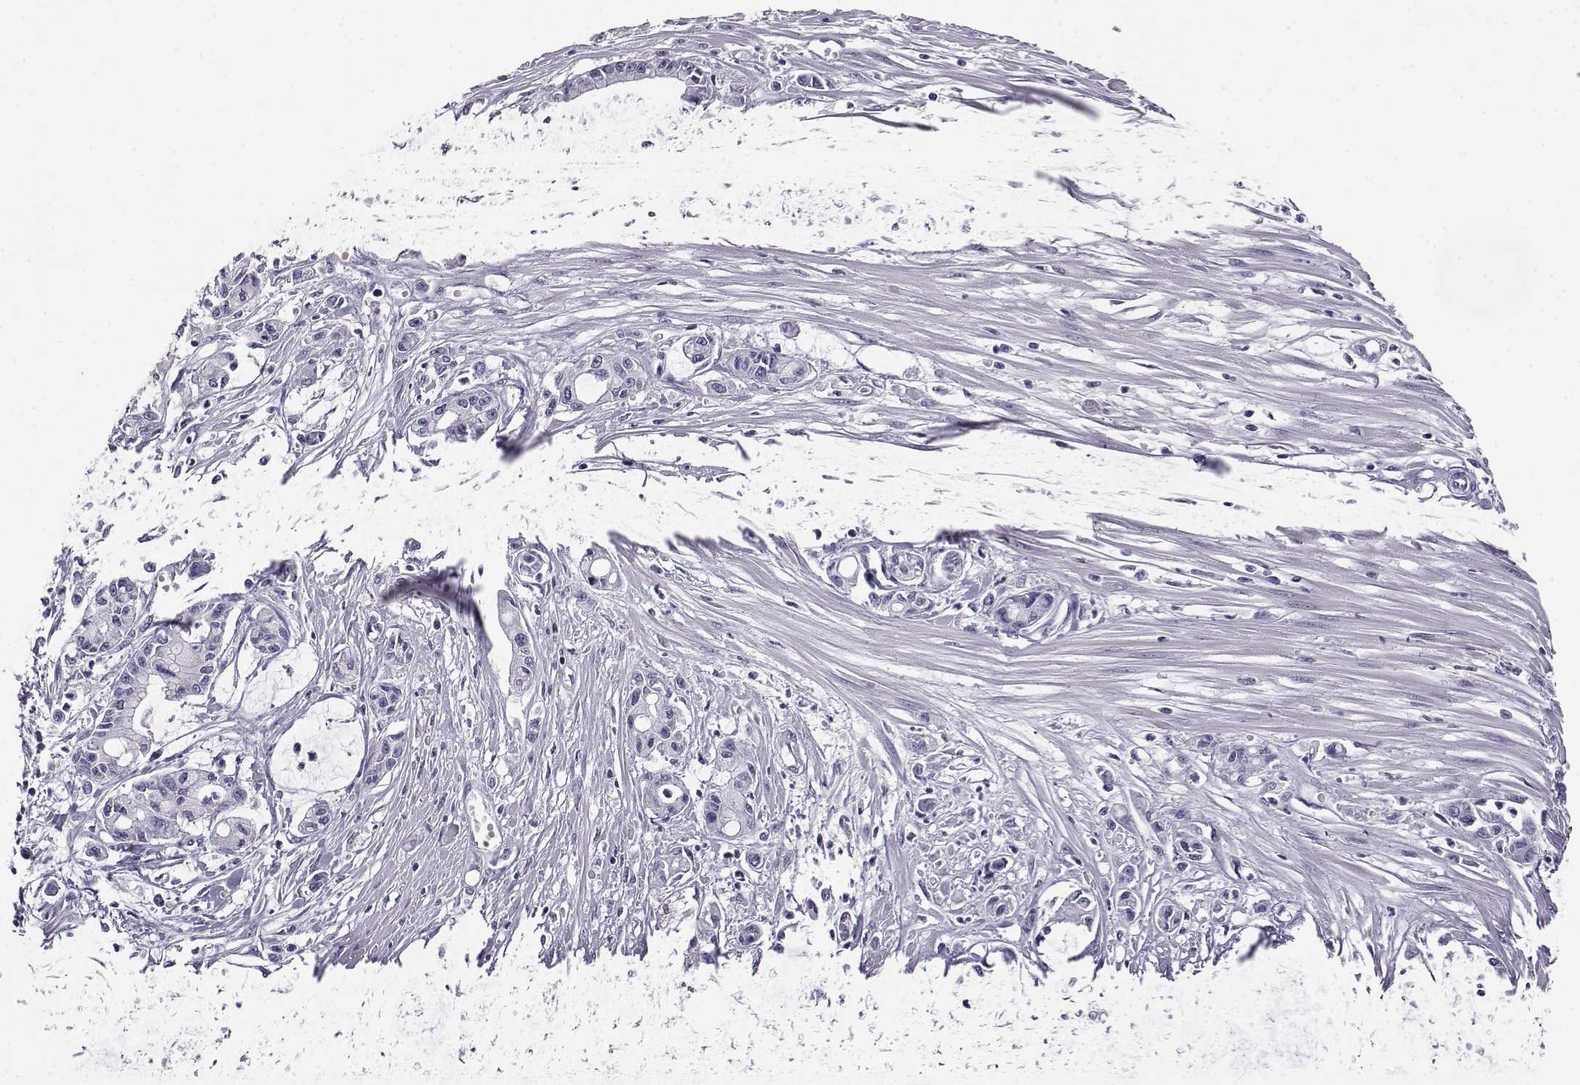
{"staining": {"intensity": "negative", "quantity": "none", "location": "none"}, "tissue": "pancreatic cancer", "cell_type": "Tumor cells", "image_type": "cancer", "snomed": [{"axis": "morphology", "description": "Adenocarcinoma, NOS"}, {"axis": "topography", "description": "Pancreas"}], "caption": "Pancreatic cancer was stained to show a protein in brown. There is no significant staining in tumor cells.", "gene": "AKR1B1", "patient": {"sex": "male", "age": 48}}